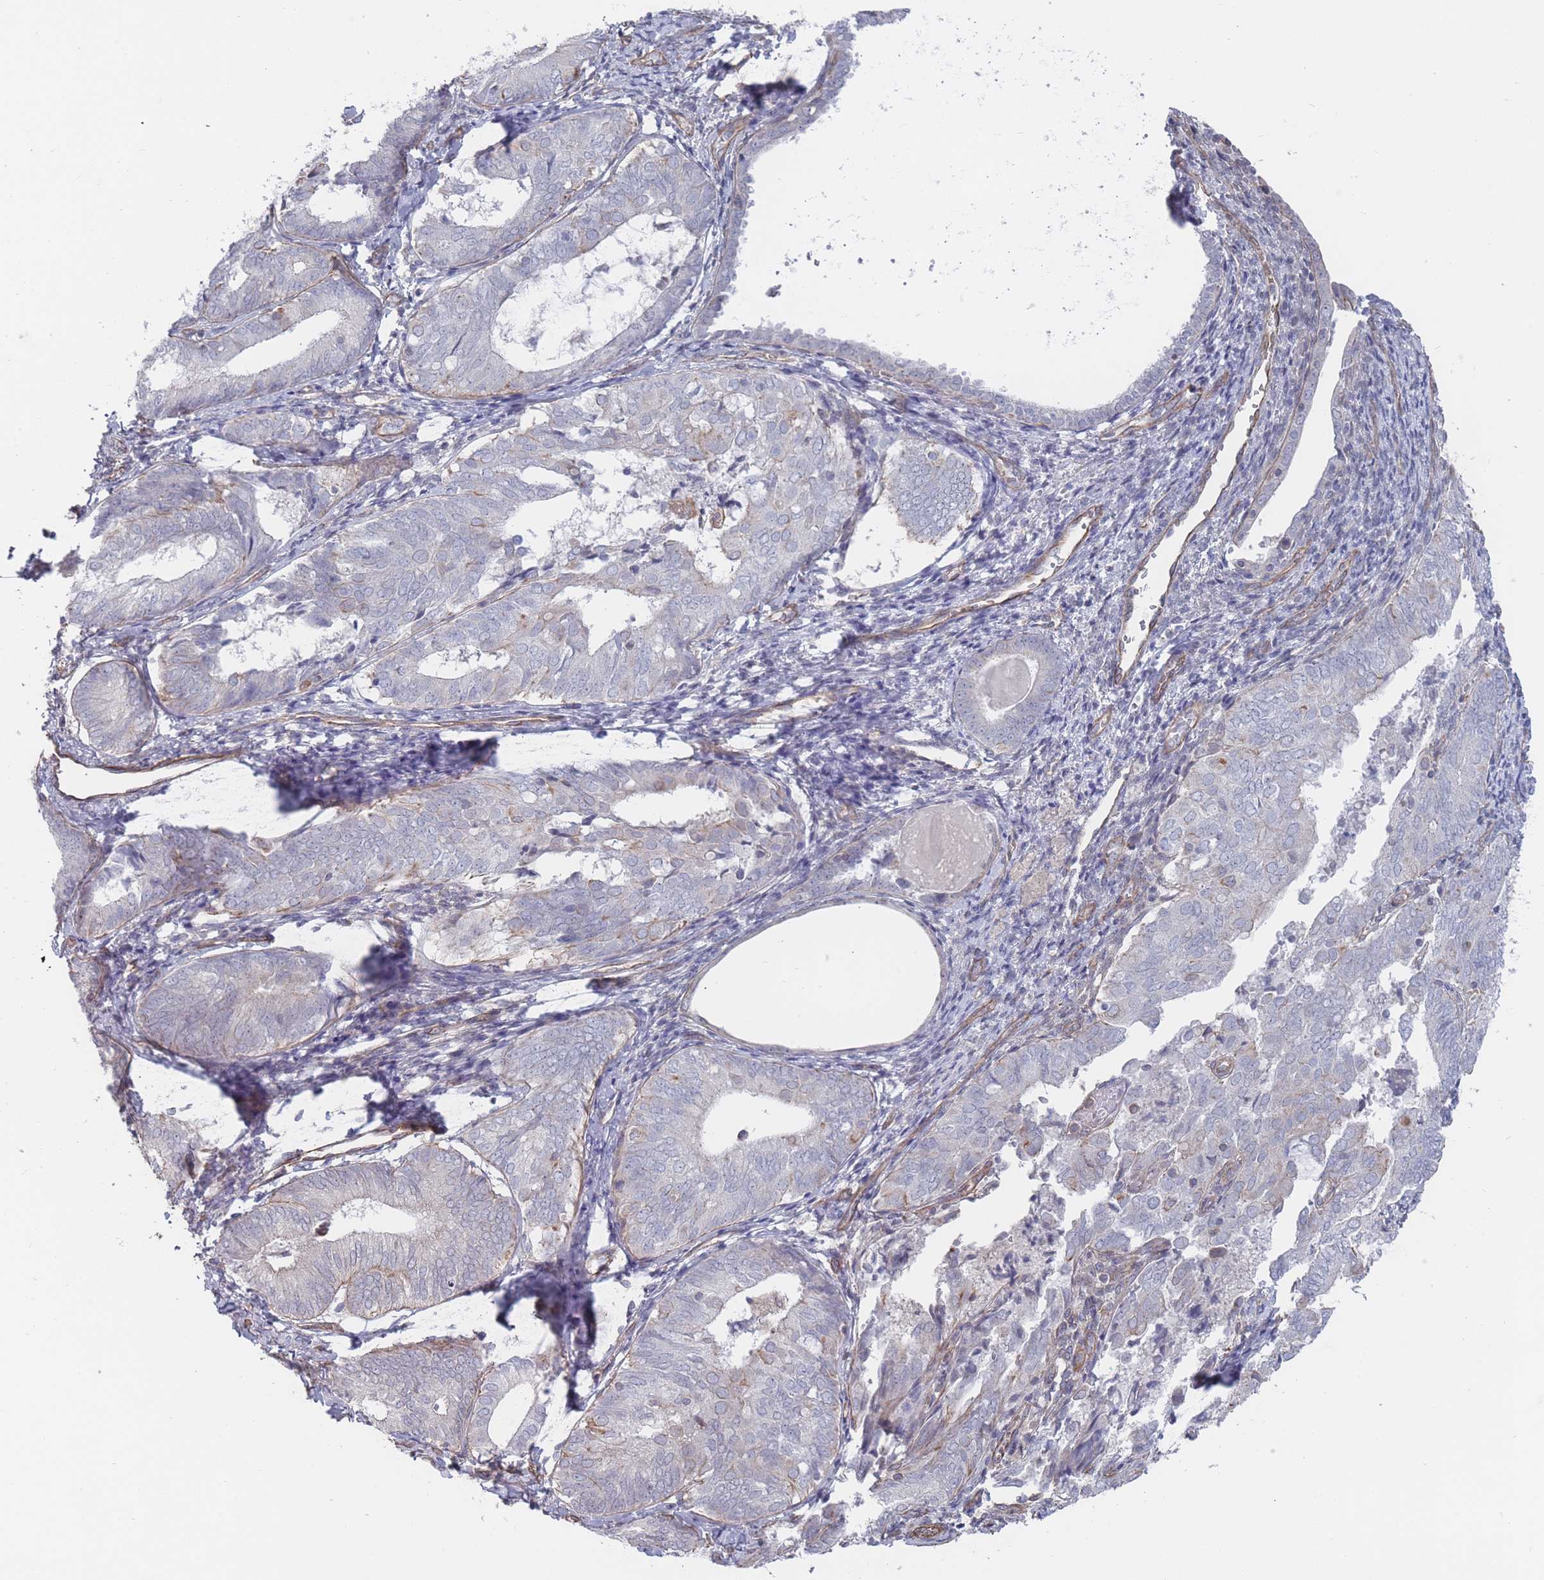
{"staining": {"intensity": "negative", "quantity": "none", "location": "none"}, "tissue": "endometrial cancer", "cell_type": "Tumor cells", "image_type": "cancer", "snomed": [{"axis": "morphology", "description": "Adenocarcinoma, NOS"}, {"axis": "topography", "description": "Endometrium"}], "caption": "A histopathology image of human adenocarcinoma (endometrial) is negative for staining in tumor cells.", "gene": "SLC1A6", "patient": {"sex": "female", "age": 87}}